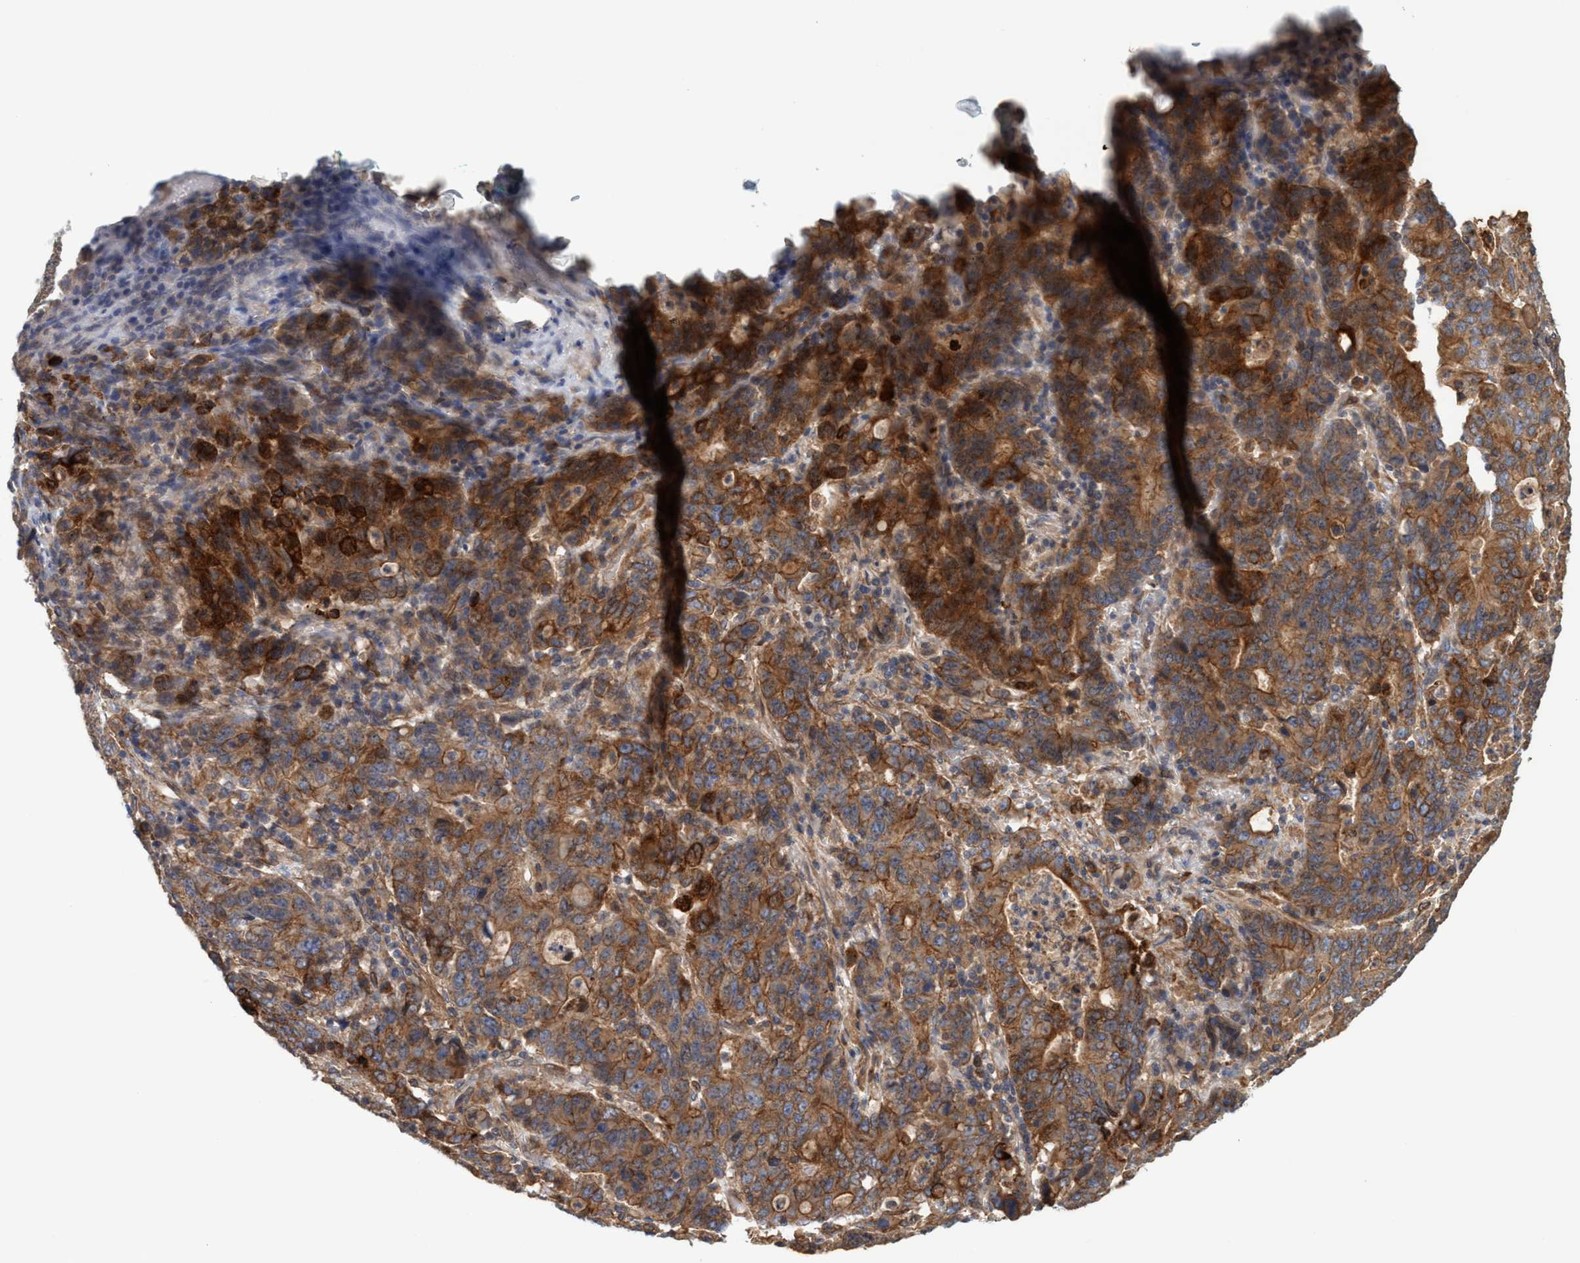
{"staining": {"intensity": "moderate", "quantity": ">75%", "location": "cytoplasmic/membranous"}, "tissue": "stomach cancer", "cell_type": "Tumor cells", "image_type": "cancer", "snomed": [{"axis": "morphology", "description": "Adenocarcinoma, NOS"}, {"axis": "topography", "description": "Stomach, upper"}], "caption": "Stomach adenocarcinoma stained for a protein (brown) reveals moderate cytoplasmic/membranous positive staining in about >75% of tumor cells.", "gene": "SPECC1", "patient": {"sex": "male", "age": 69}}